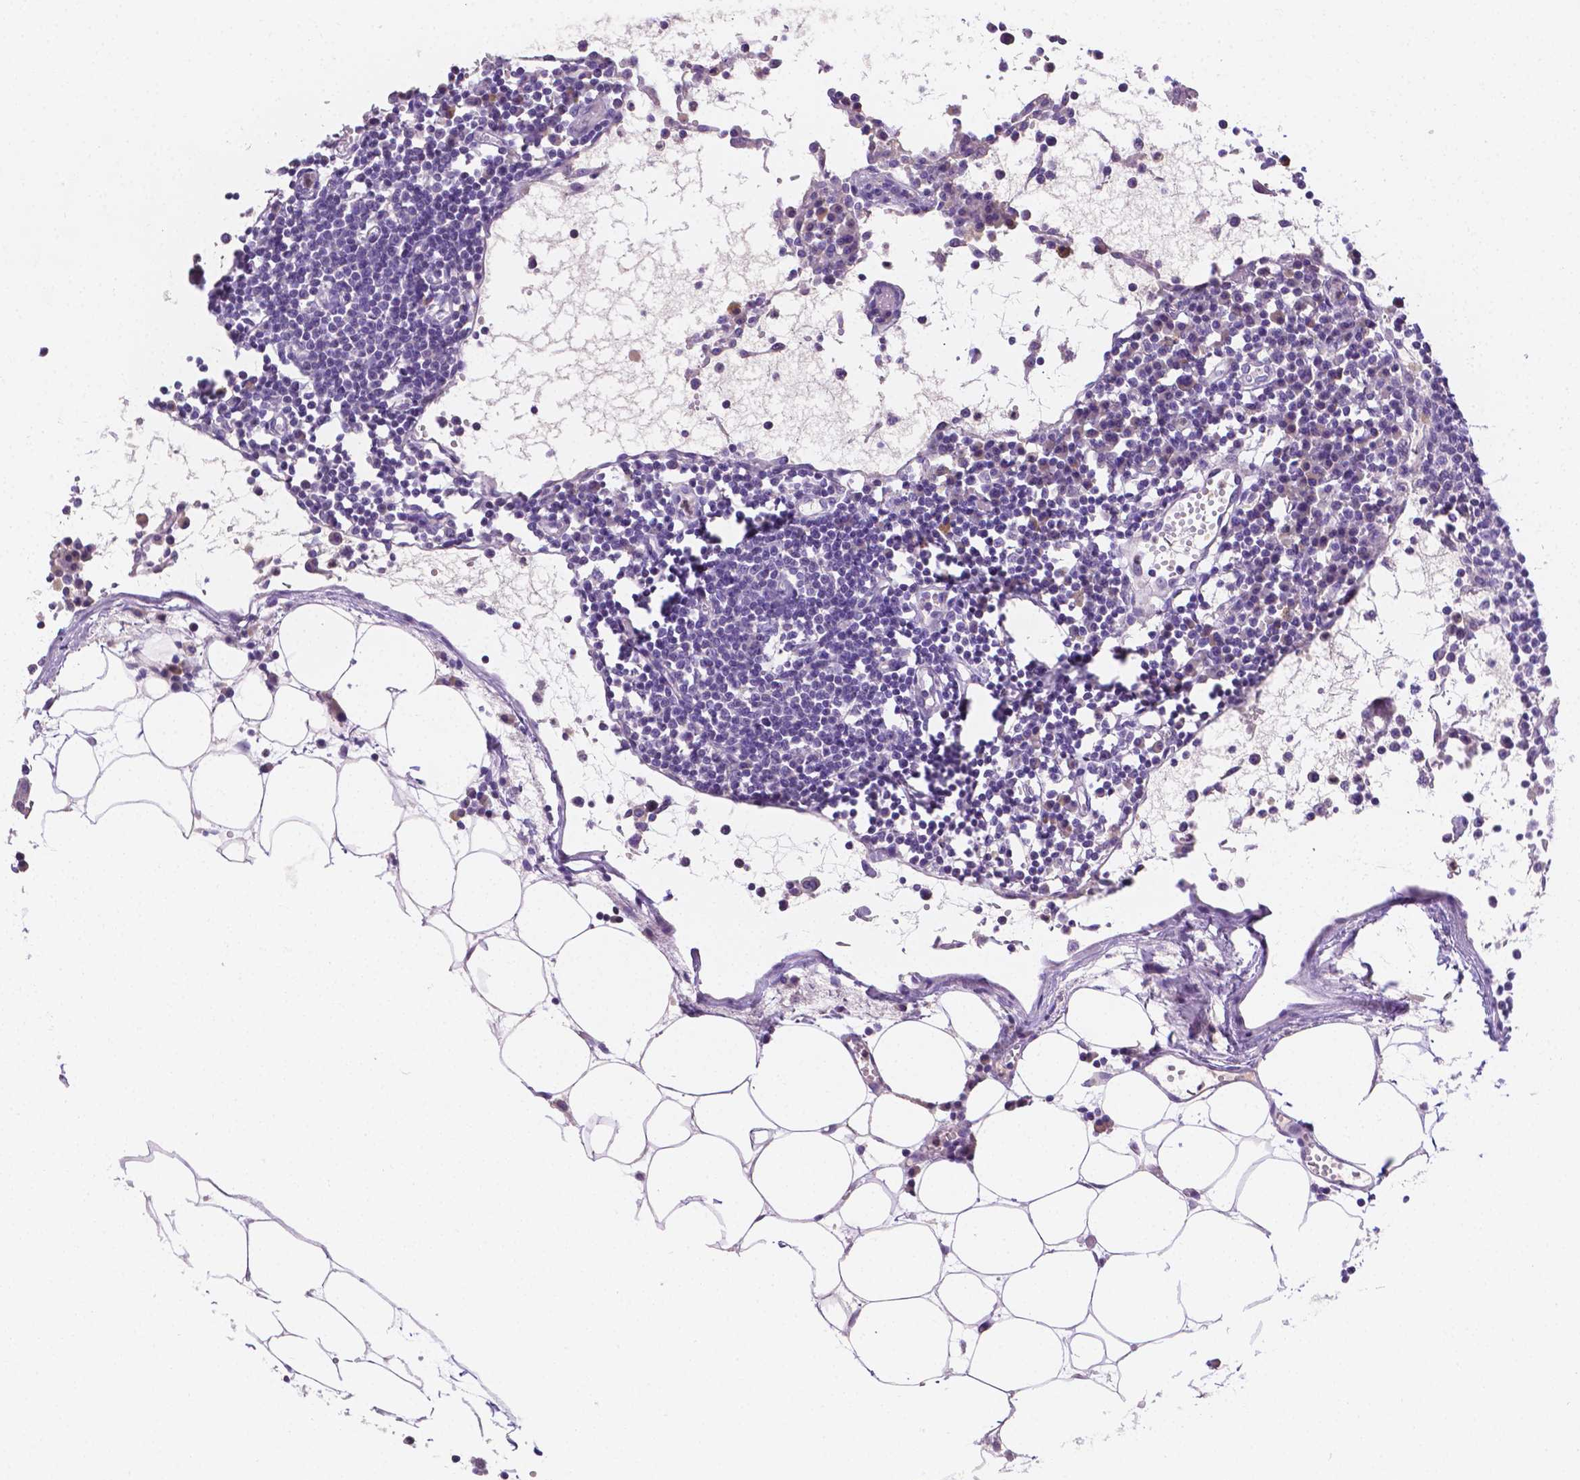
{"staining": {"intensity": "negative", "quantity": "none", "location": "none"}, "tissue": "lymph node", "cell_type": "Germinal center cells", "image_type": "normal", "snomed": [{"axis": "morphology", "description": "Normal tissue, NOS"}, {"axis": "topography", "description": "Lymph node"}], "caption": "This is an immunohistochemistry (IHC) micrograph of benign lymph node. There is no expression in germinal center cells.", "gene": "NXPH2", "patient": {"sex": "female", "age": 78}}